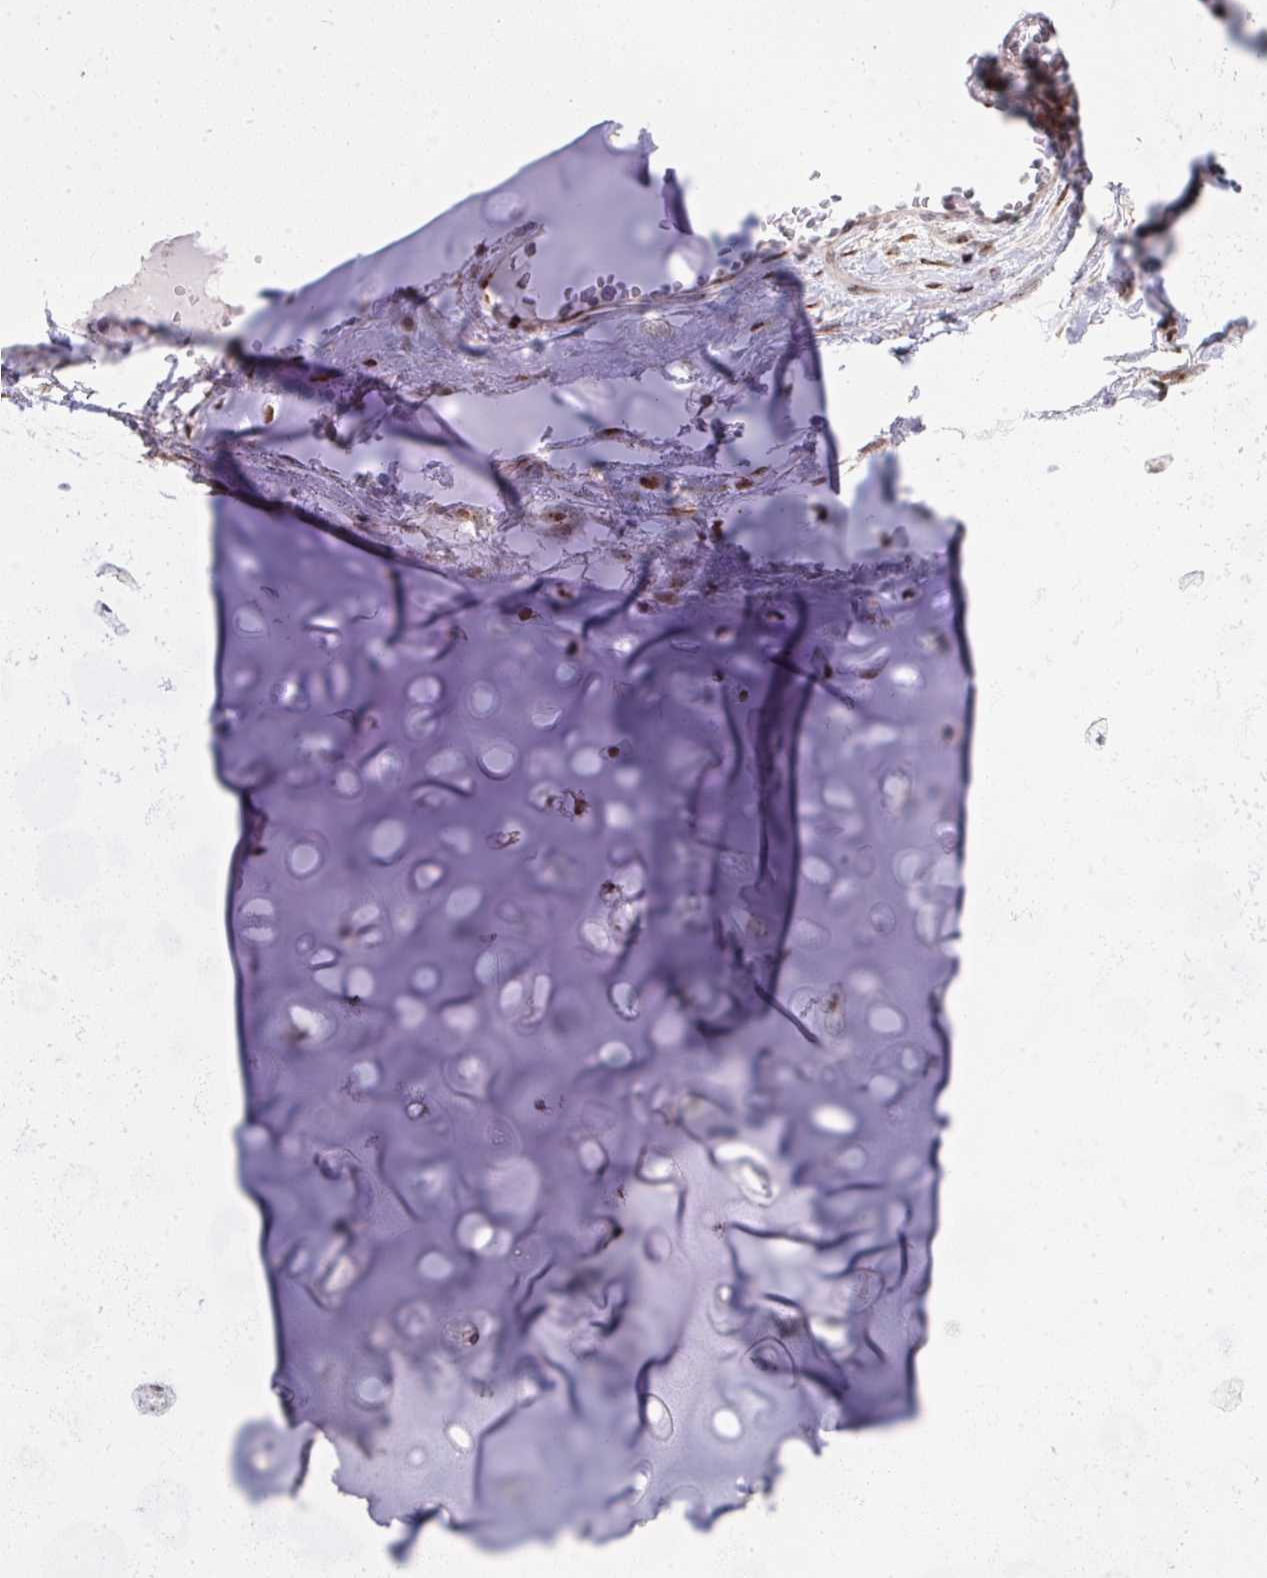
{"staining": {"intensity": "moderate", "quantity": "<25%", "location": "nuclear"}, "tissue": "soft tissue", "cell_type": "Chondrocytes", "image_type": "normal", "snomed": [{"axis": "morphology", "description": "Normal tissue, NOS"}, {"axis": "topography", "description": "Lymph node"}, {"axis": "topography", "description": "Bronchus"}], "caption": "High-magnification brightfield microscopy of unremarkable soft tissue stained with DAB (brown) and counterstained with hematoxylin (blue). chondrocytes exhibit moderate nuclear expression is seen in approximately<25% of cells.", "gene": "PIGY", "patient": {"sex": "male", "age": 56}}